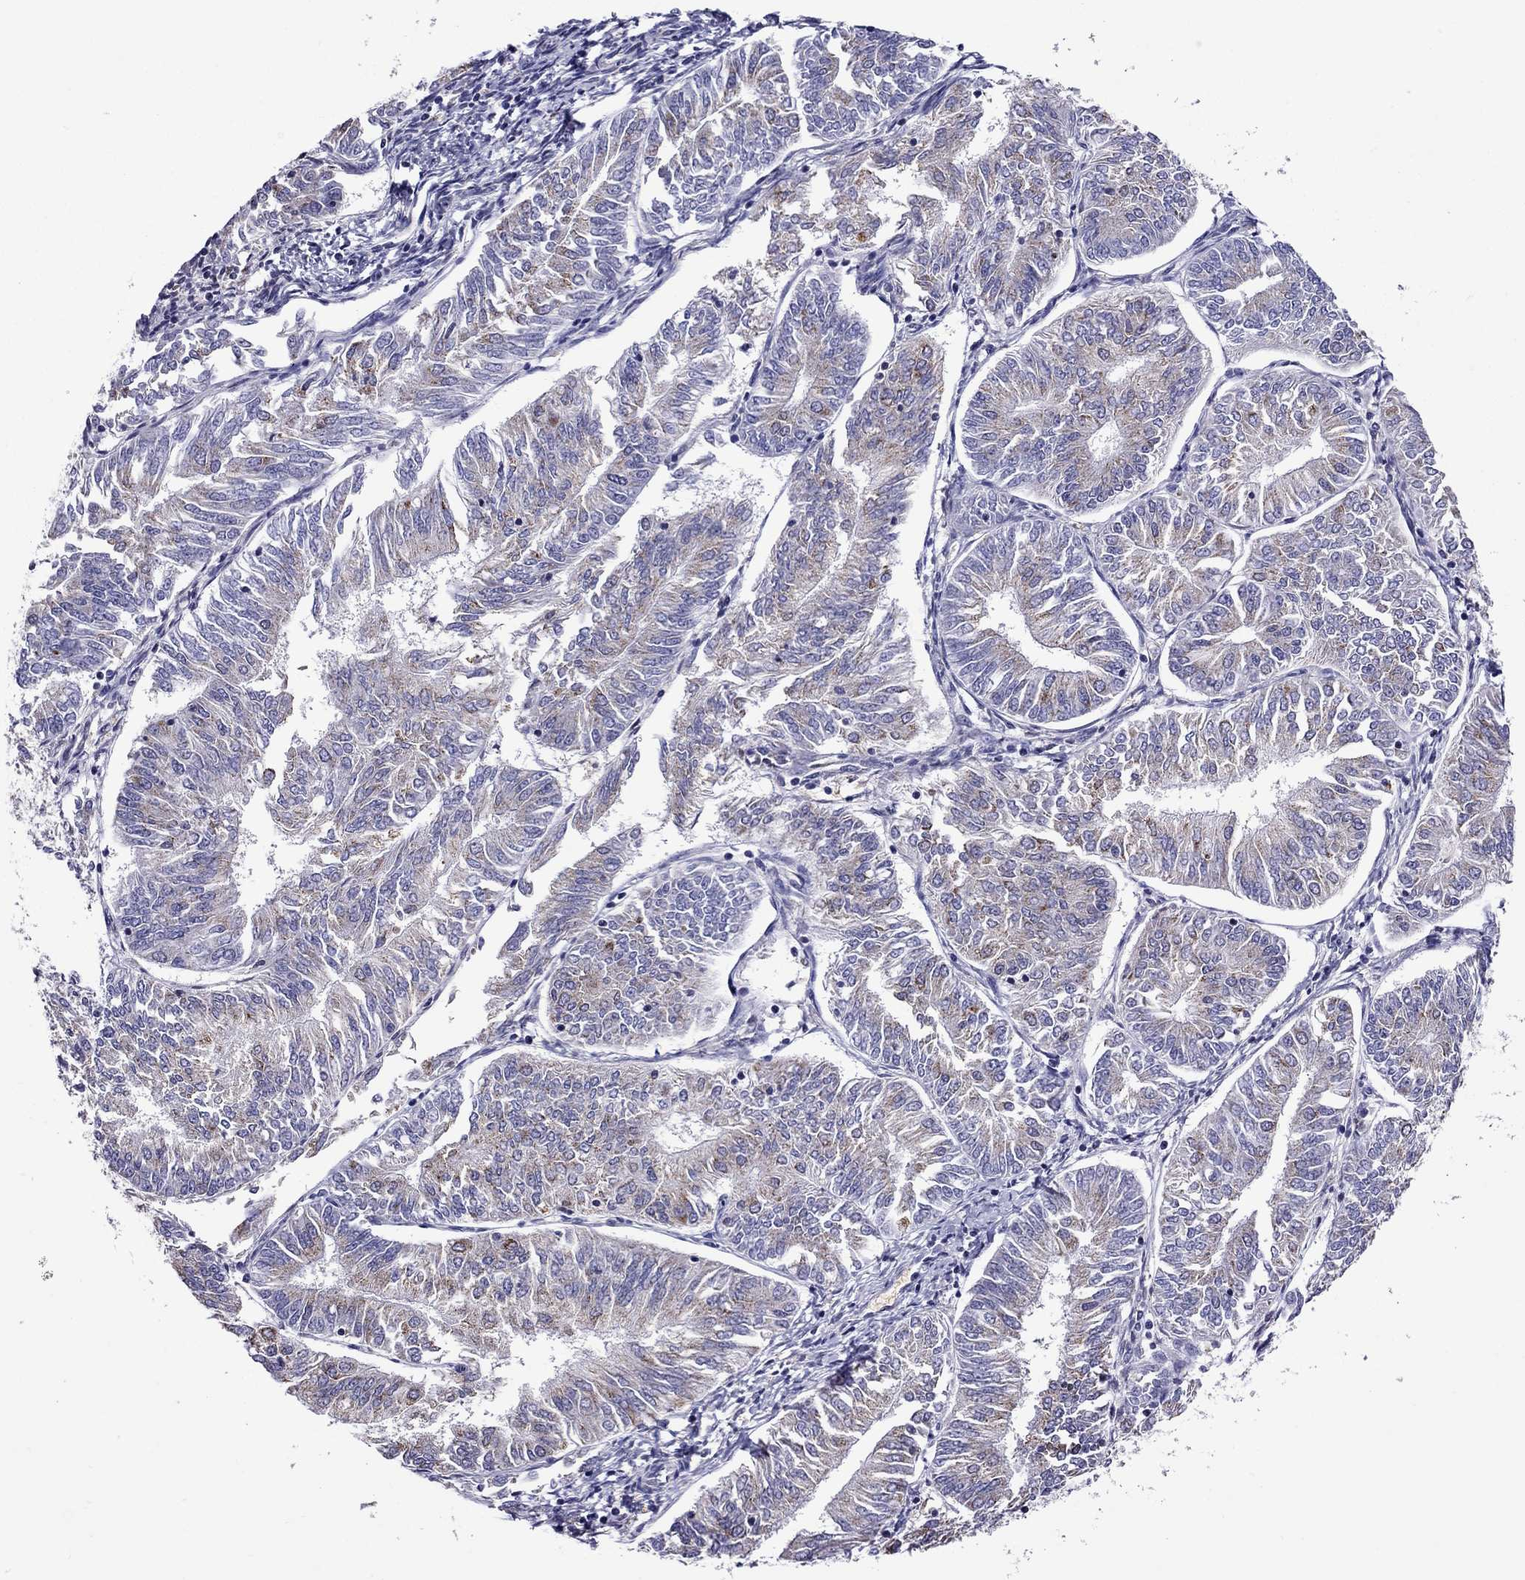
{"staining": {"intensity": "weak", "quantity": "<25%", "location": "cytoplasmic/membranous"}, "tissue": "endometrial cancer", "cell_type": "Tumor cells", "image_type": "cancer", "snomed": [{"axis": "morphology", "description": "Adenocarcinoma, NOS"}, {"axis": "topography", "description": "Endometrium"}], "caption": "Photomicrograph shows no protein positivity in tumor cells of endometrial cancer tissue.", "gene": "SCG2", "patient": {"sex": "female", "age": 58}}